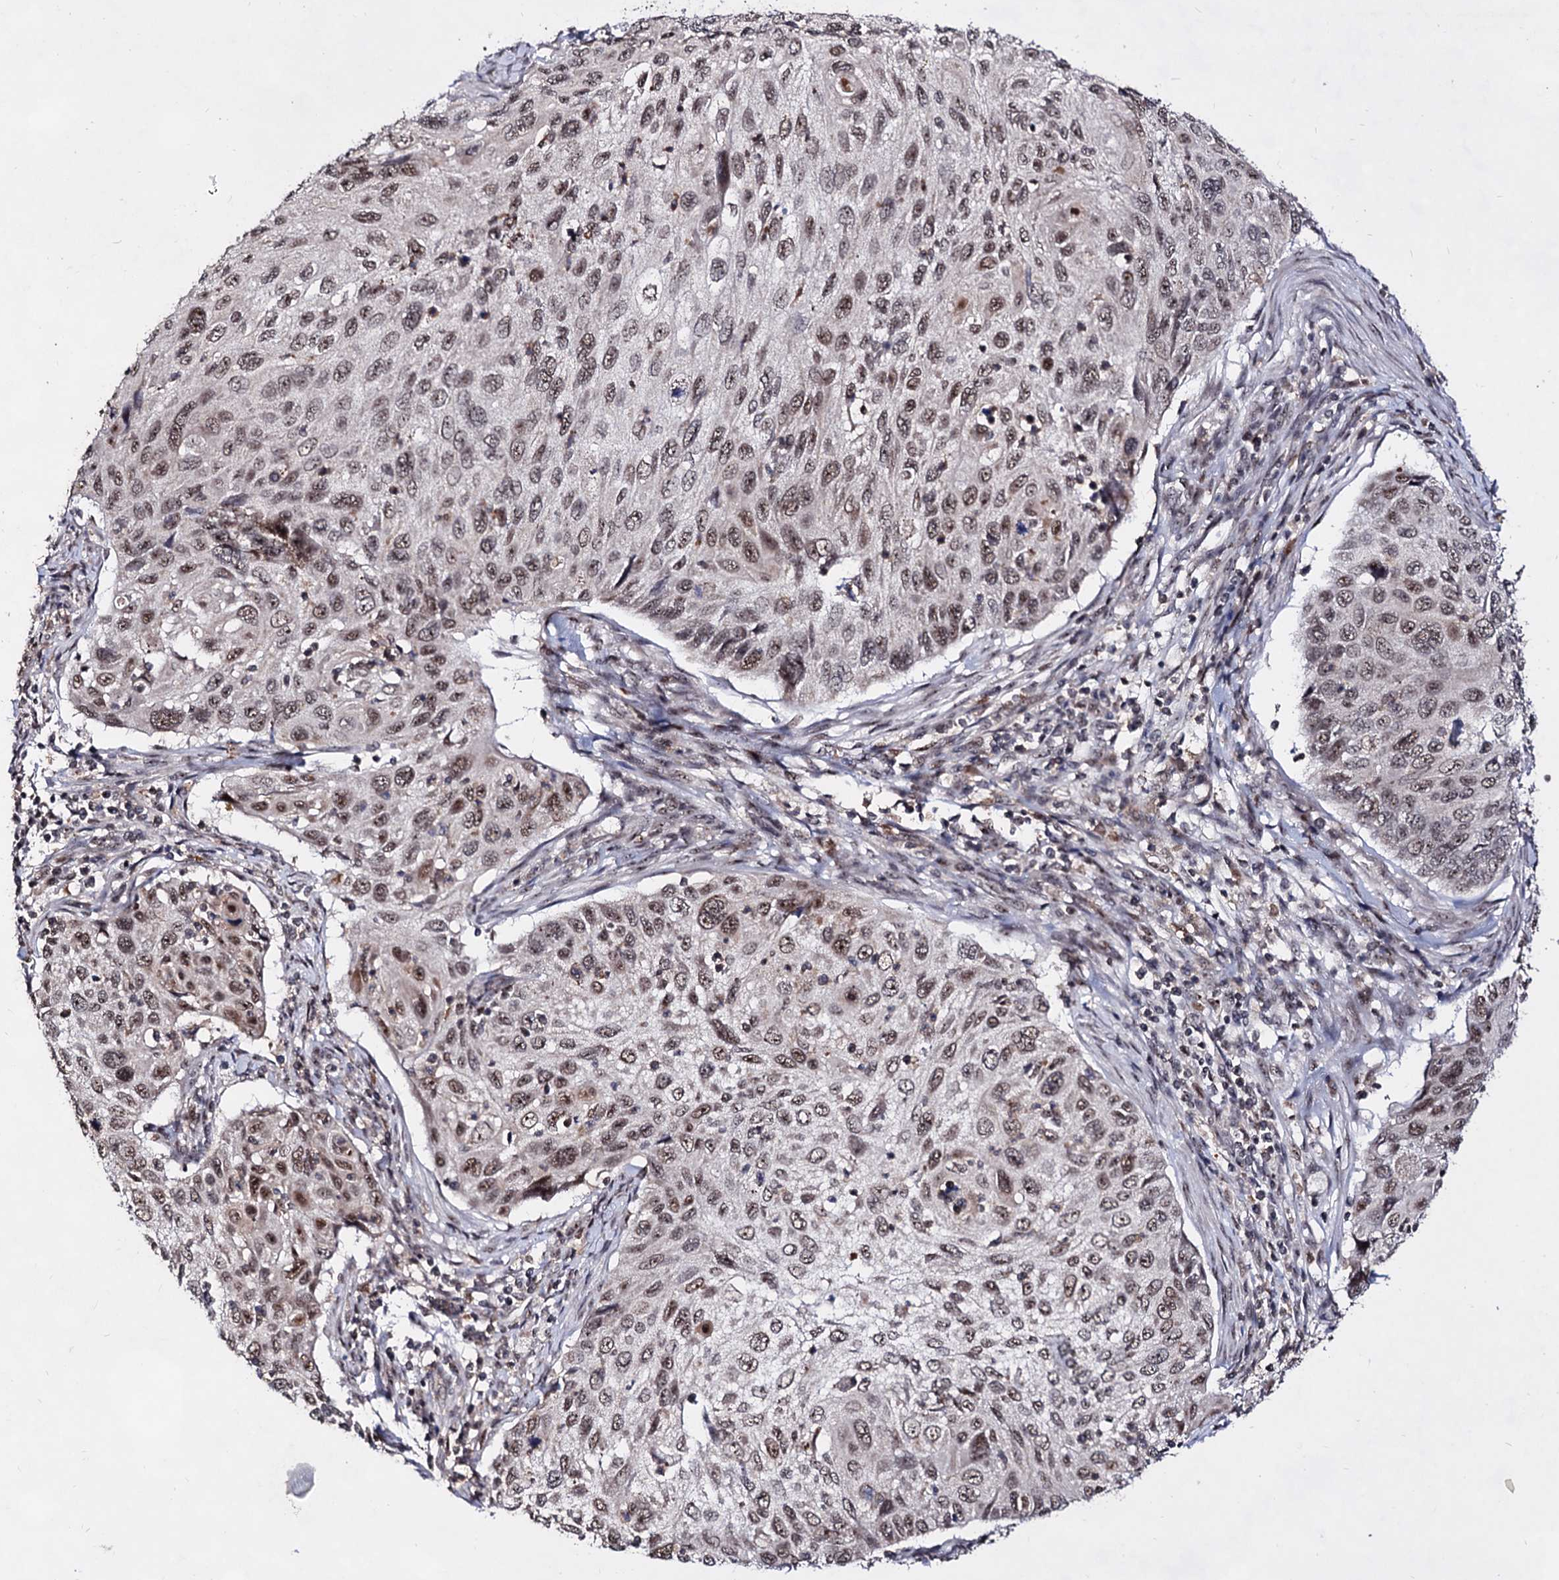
{"staining": {"intensity": "moderate", "quantity": ">75%", "location": "nuclear"}, "tissue": "cervical cancer", "cell_type": "Tumor cells", "image_type": "cancer", "snomed": [{"axis": "morphology", "description": "Squamous cell carcinoma, NOS"}, {"axis": "topography", "description": "Cervix"}], "caption": "Immunohistochemistry (IHC) micrograph of neoplastic tissue: cervical cancer (squamous cell carcinoma) stained using IHC shows medium levels of moderate protein expression localized specifically in the nuclear of tumor cells, appearing as a nuclear brown color.", "gene": "EXOSC10", "patient": {"sex": "female", "age": 70}}